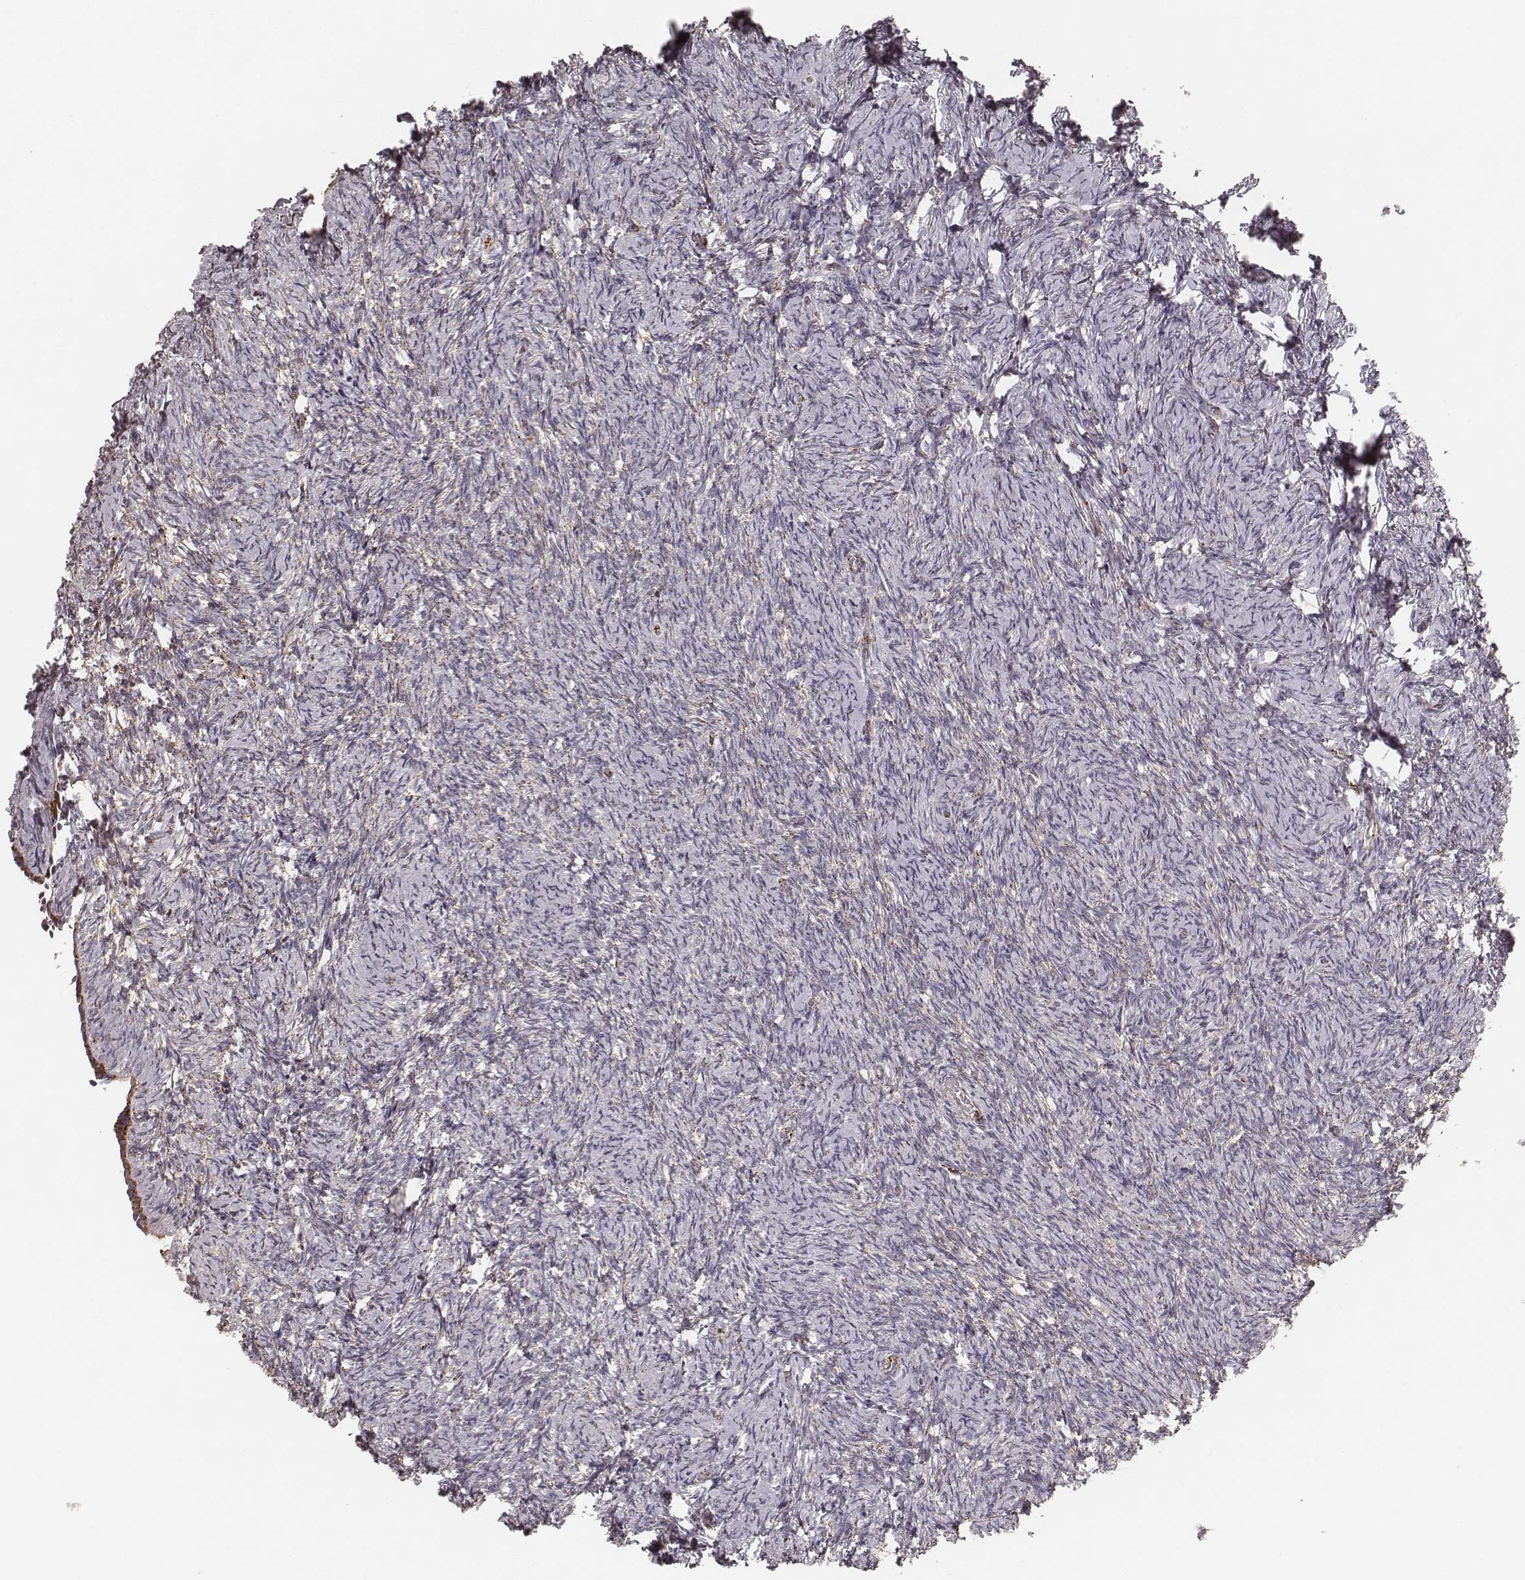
{"staining": {"intensity": "moderate", "quantity": "<25%", "location": "cytoplasmic/membranous"}, "tissue": "ovary", "cell_type": "Ovarian stroma cells", "image_type": "normal", "snomed": [{"axis": "morphology", "description": "Normal tissue, NOS"}, {"axis": "topography", "description": "Ovary"}], "caption": "A micrograph of human ovary stained for a protein shows moderate cytoplasmic/membranous brown staining in ovarian stroma cells. (DAB (3,3'-diaminobenzidine) IHC with brightfield microscopy, high magnification).", "gene": "CS", "patient": {"sex": "female", "age": 39}}